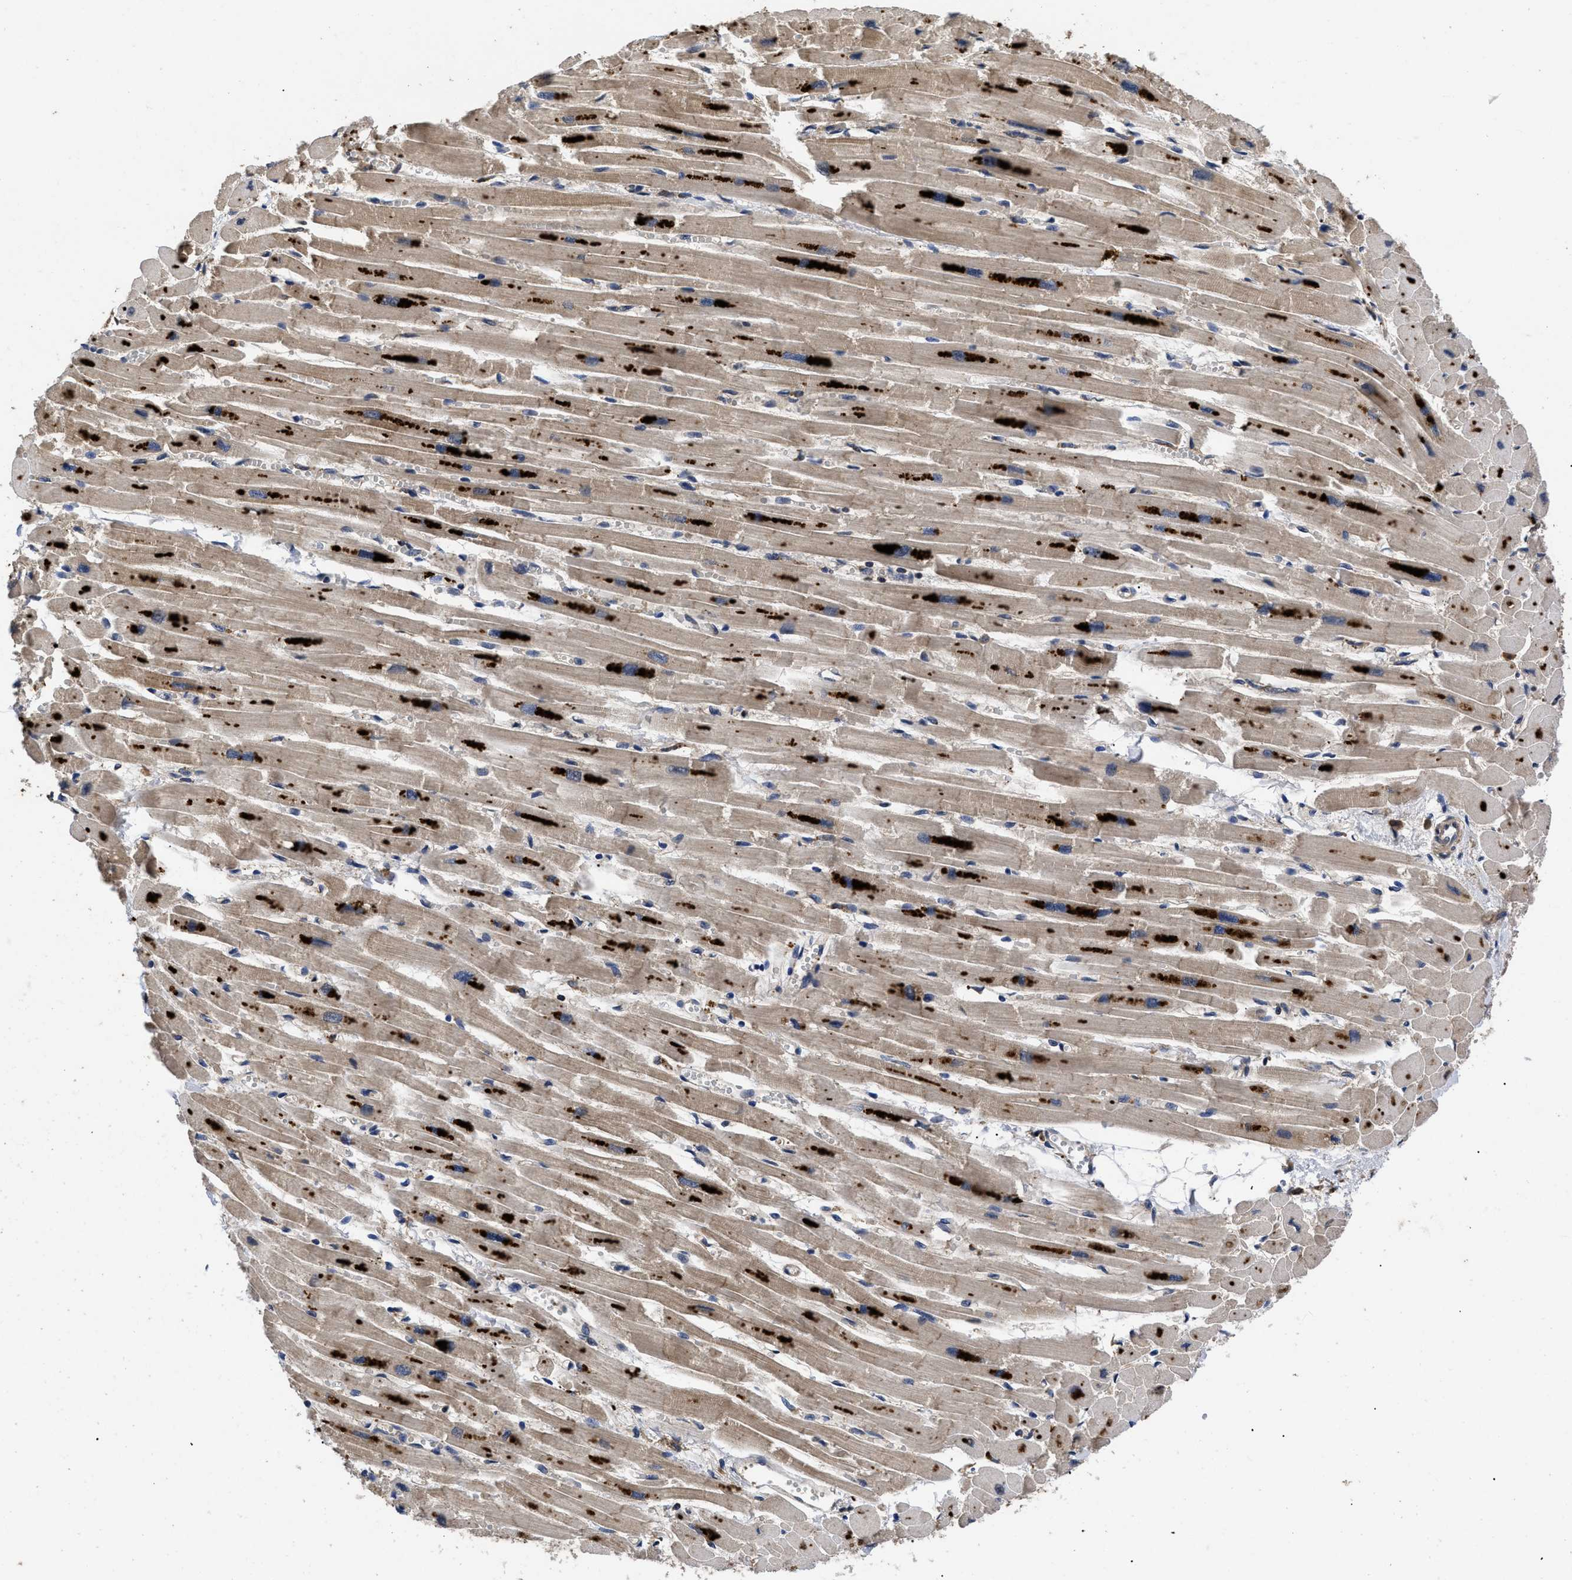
{"staining": {"intensity": "strong", "quantity": ">75%", "location": "cytoplasmic/membranous"}, "tissue": "heart muscle", "cell_type": "Cardiomyocytes", "image_type": "normal", "snomed": [{"axis": "morphology", "description": "Normal tissue, NOS"}, {"axis": "topography", "description": "Heart"}], "caption": "IHC staining of unremarkable heart muscle, which shows high levels of strong cytoplasmic/membranous staining in approximately >75% of cardiomyocytes indicating strong cytoplasmic/membranous protein positivity. The staining was performed using DAB (brown) for protein detection and nuclei were counterstained in hematoxylin (blue).", "gene": "LRRC3", "patient": {"sex": "female", "age": 54}}